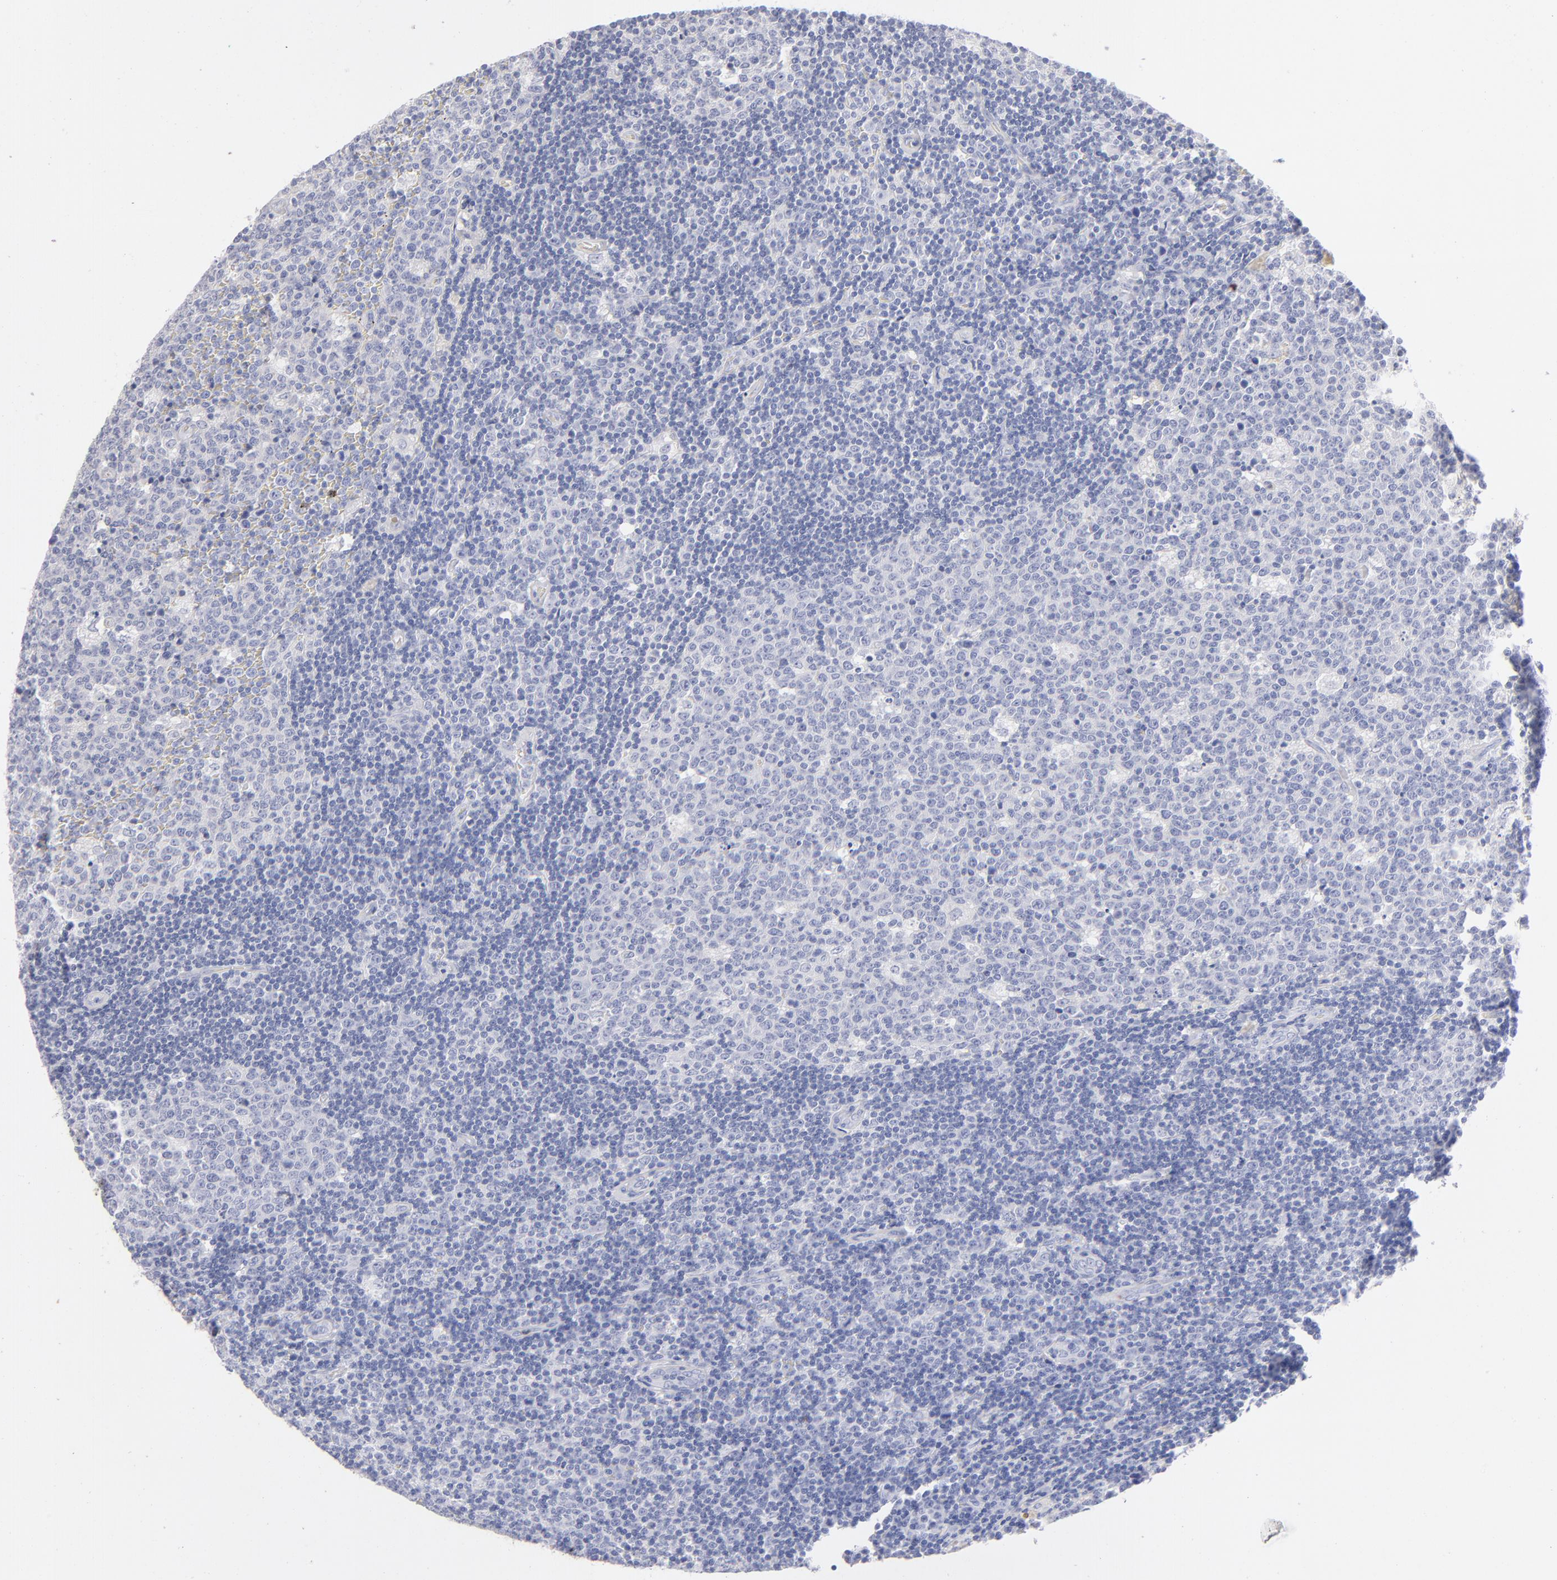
{"staining": {"intensity": "negative", "quantity": "none", "location": "none"}, "tissue": "lymph node", "cell_type": "Germinal center cells", "image_type": "normal", "snomed": [{"axis": "morphology", "description": "Normal tissue, NOS"}, {"axis": "topography", "description": "Lymph node"}, {"axis": "topography", "description": "Salivary gland"}], "caption": "High power microscopy histopathology image of an immunohistochemistry image of unremarkable lymph node, revealing no significant expression in germinal center cells.", "gene": "HP", "patient": {"sex": "male", "age": 8}}